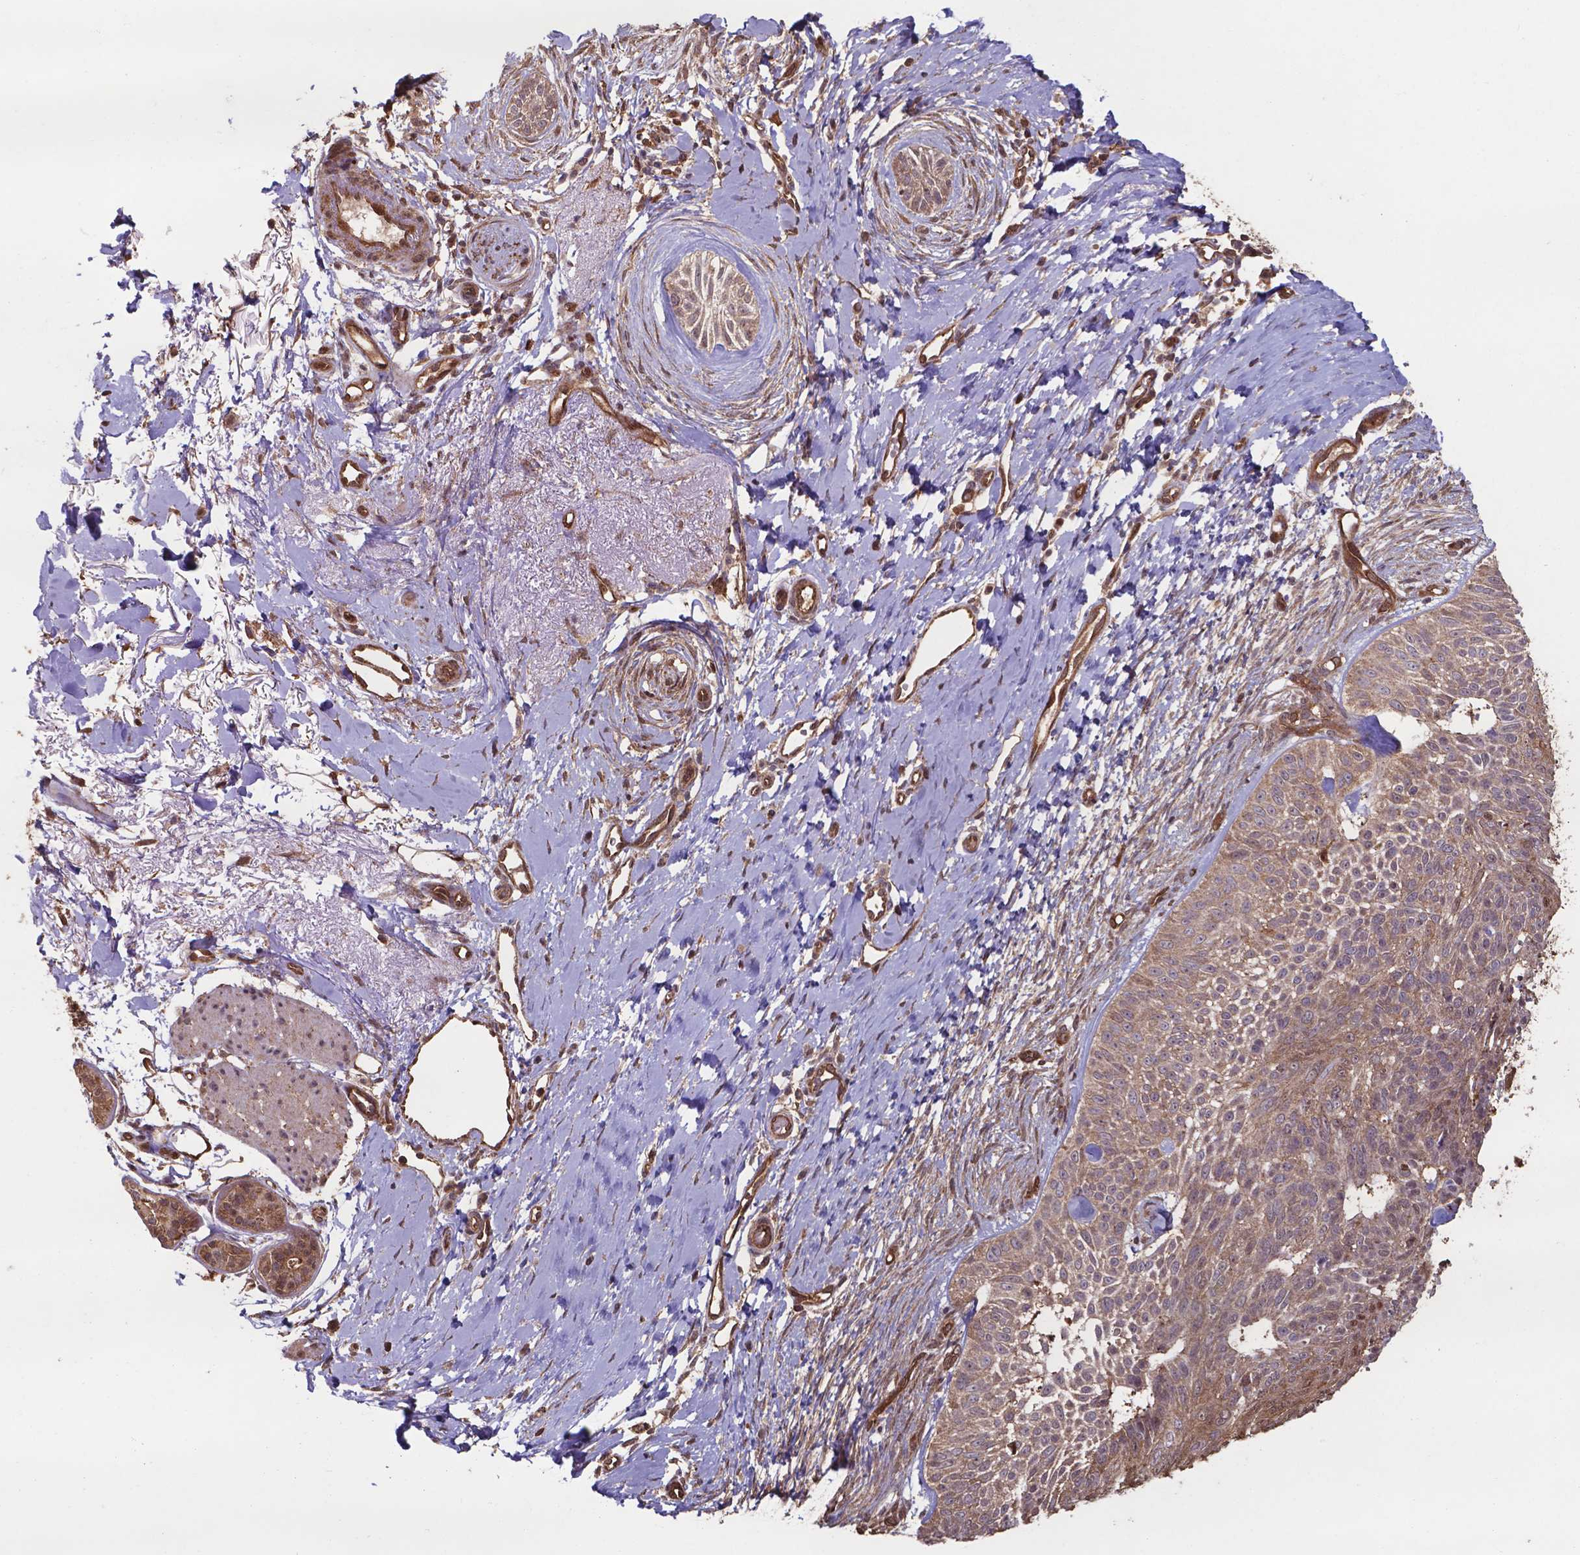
{"staining": {"intensity": "moderate", "quantity": ">75%", "location": "cytoplasmic/membranous,nuclear"}, "tissue": "skin cancer", "cell_type": "Tumor cells", "image_type": "cancer", "snomed": [{"axis": "morphology", "description": "Normal tissue, NOS"}, {"axis": "morphology", "description": "Basal cell carcinoma"}, {"axis": "topography", "description": "Skin"}], "caption": "Brown immunohistochemical staining in skin cancer (basal cell carcinoma) shows moderate cytoplasmic/membranous and nuclear positivity in approximately >75% of tumor cells.", "gene": "CHP2", "patient": {"sex": "male", "age": 84}}